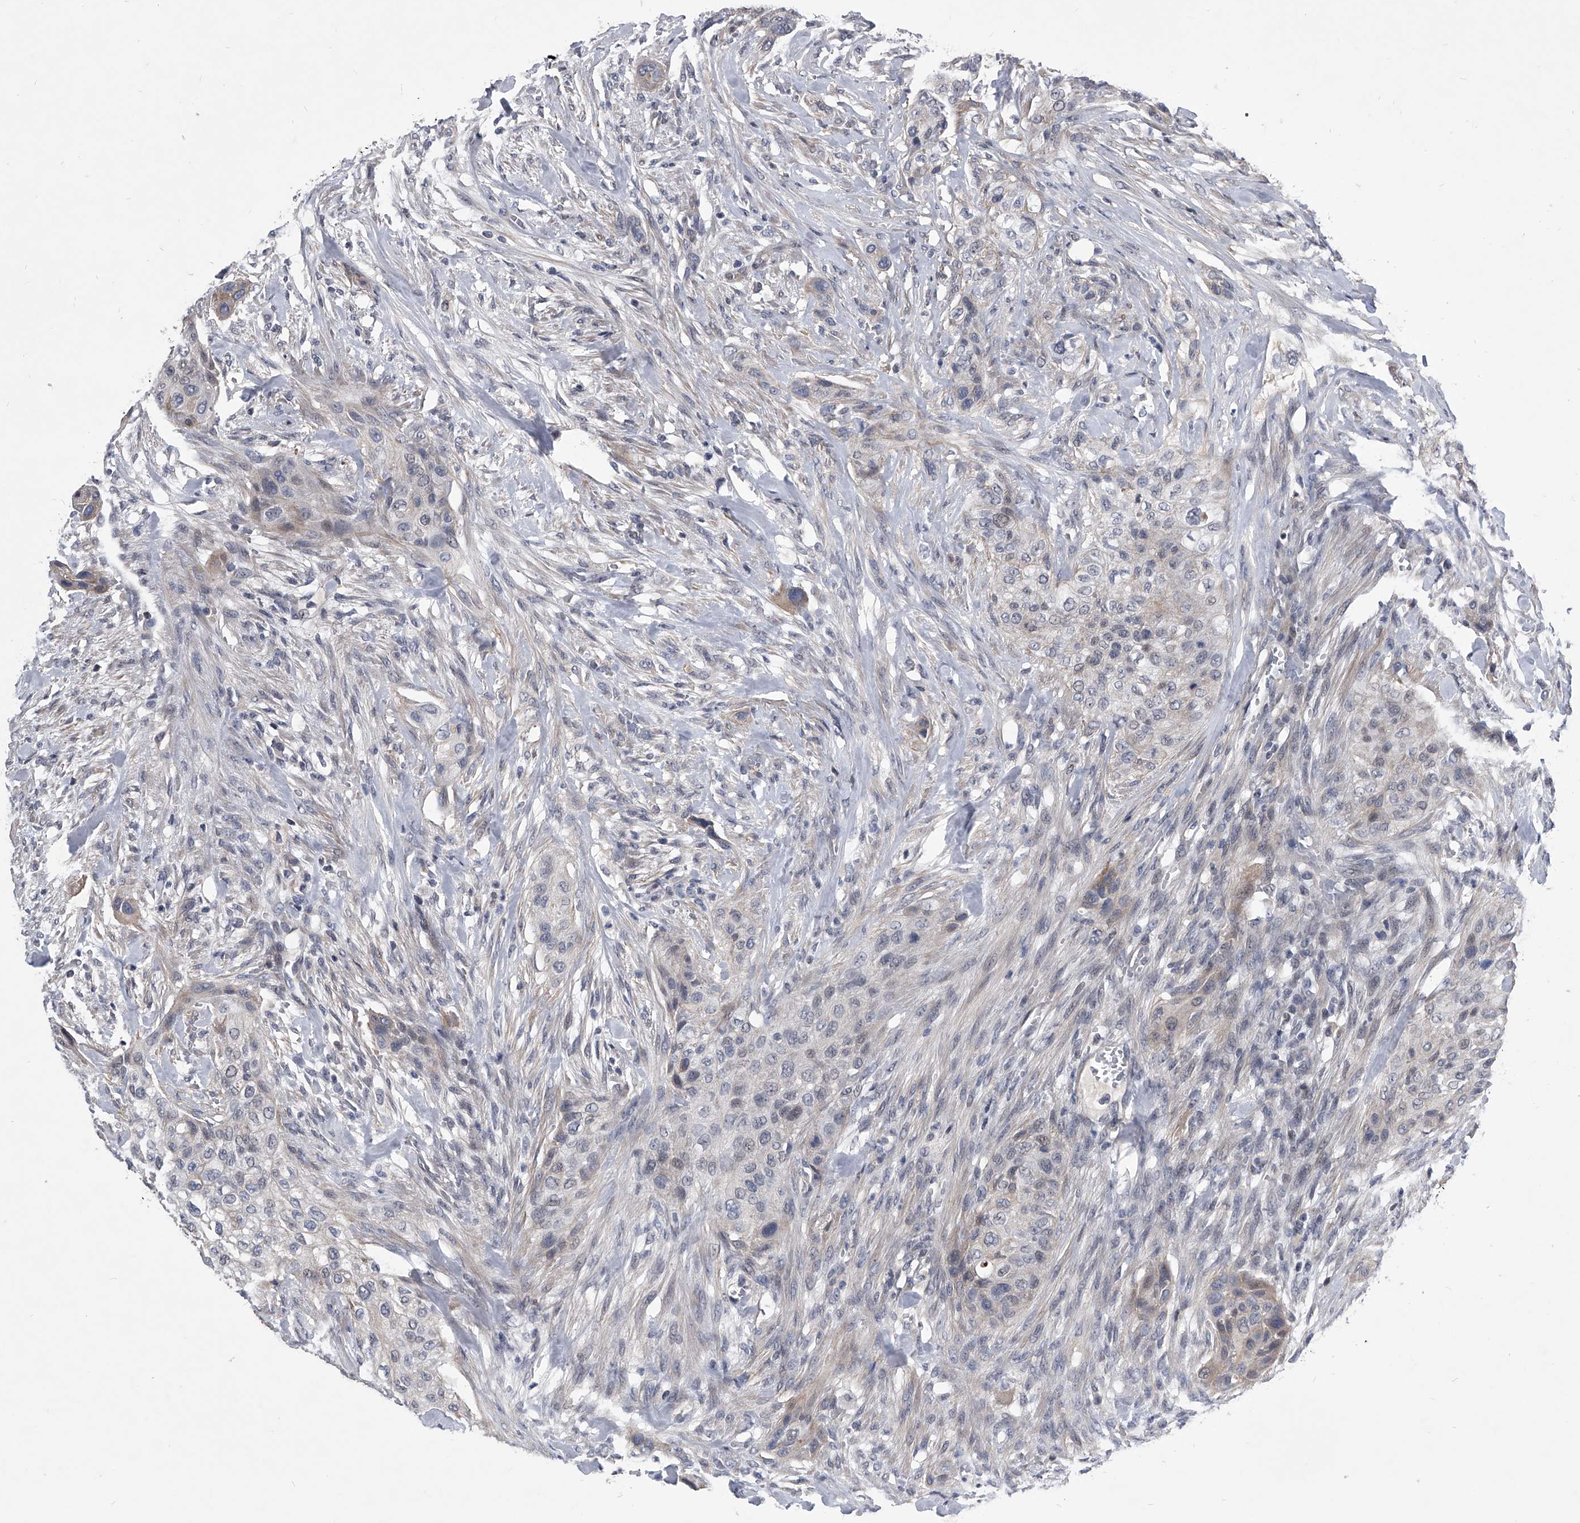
{"staining": {"intensity": "negative", "quantity": "none", "location": "none"}, "tissue": "urothelial cancer", "cell_type": "Tumor cells", "image_type": "cancer", "snomed": [{"axis": "morphology", "description": "Urothelial carcinoma, High grade"}, {"axis": "topography", "description": "Urinary bladder"}], "caption": "Tumor cells are negative for brown protein staining in high-grade urothelial carcinoma. The staining is performed using DAB brown chromogen with nuclei counter-stained in using hematoxylin.", "gene": "ZNF76", "patient": {"sex": "male", "age": 35}}